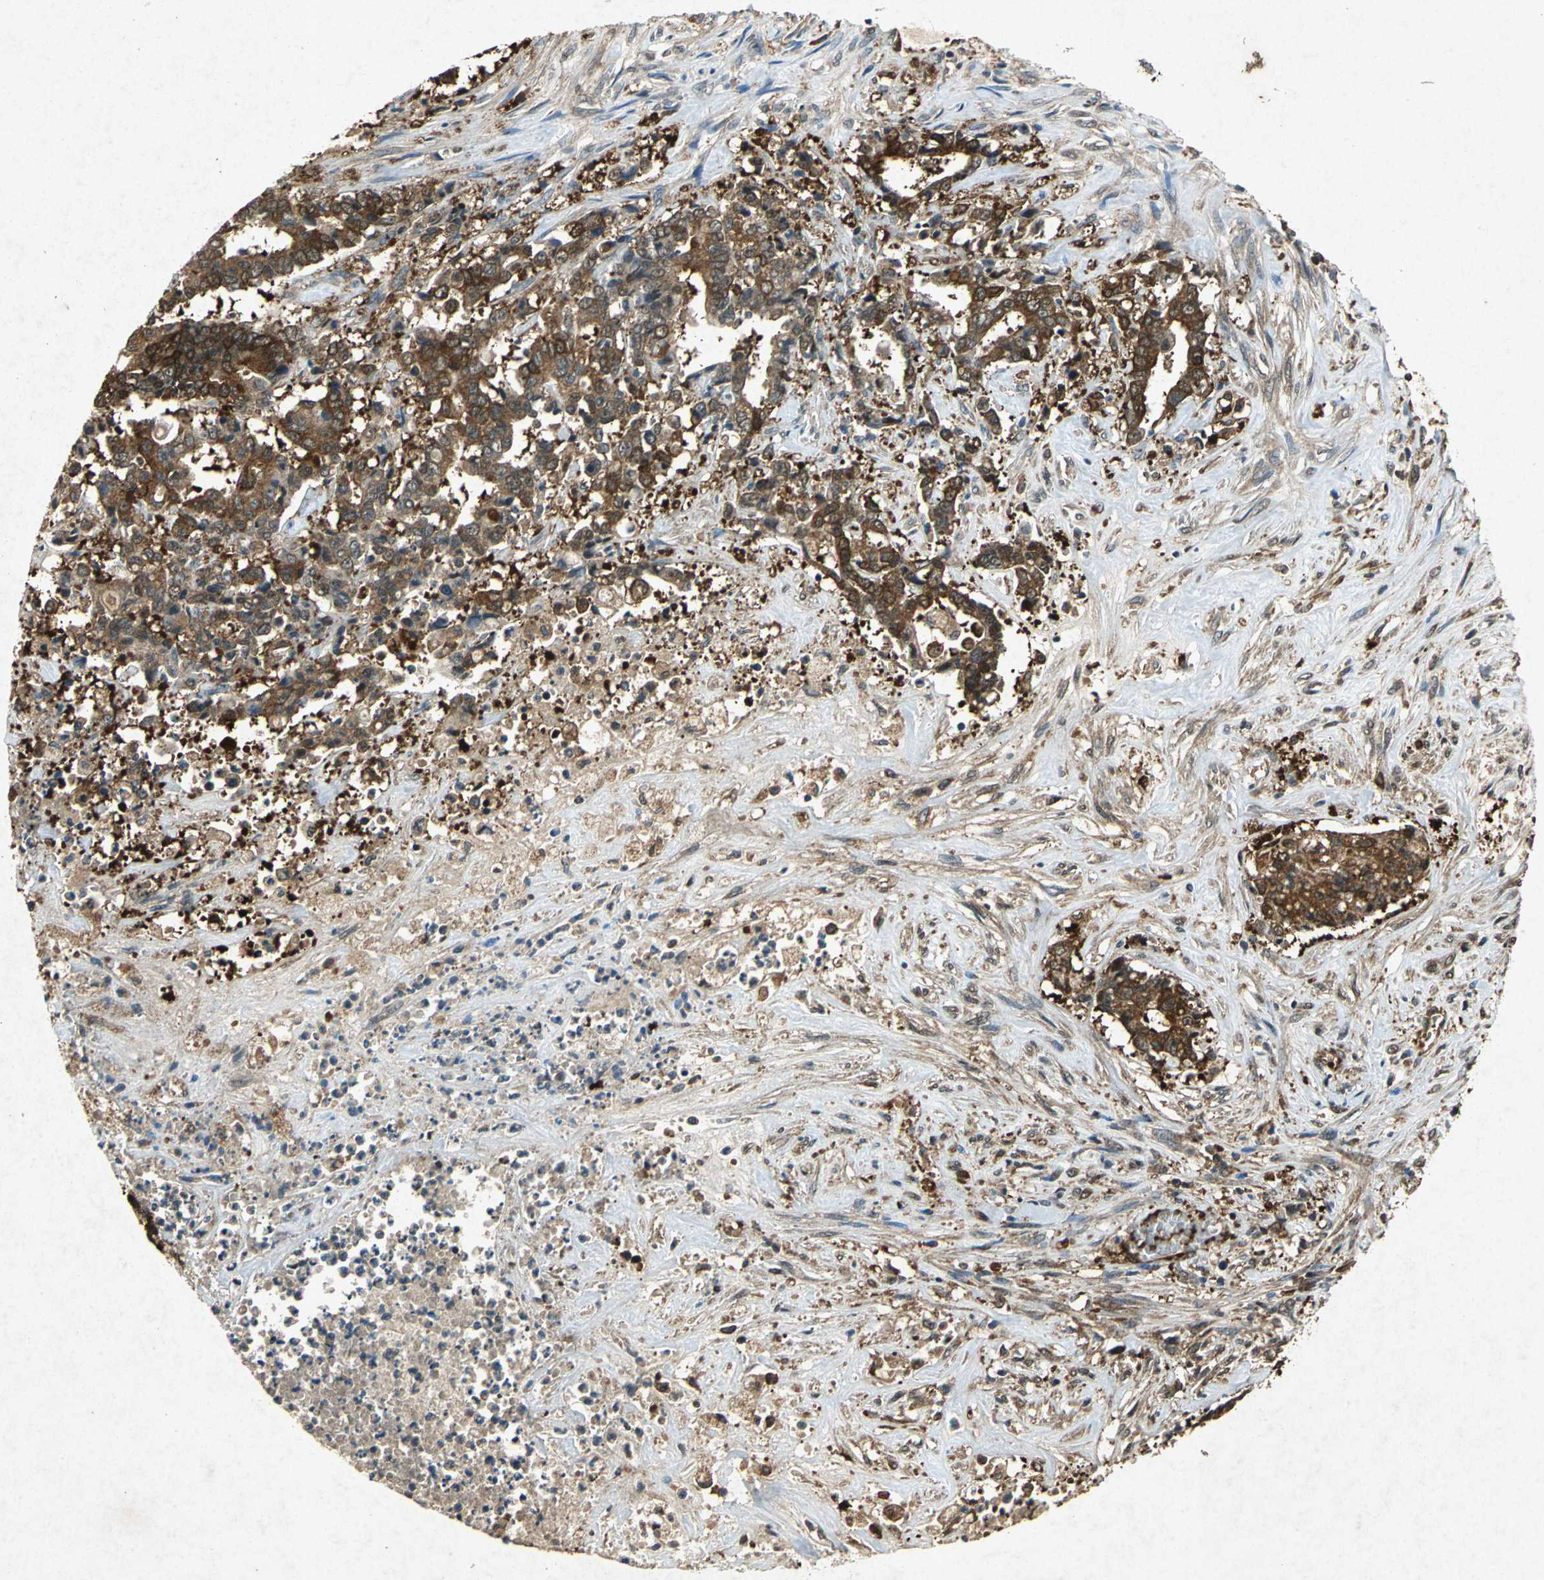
{"staining": {"intensity": "strong", "quantity": ">75%", "location": "cytoplasmic/membranous"}, "tissue": "liver cancer", "cell_type": "Tumor cells", "image_type": "cancer", "snomed": [{"axis": "morphology", "description": "Cholangiocarcinoma"}, {"axis": "topography", "description": "Liver"}], "caption": "Cholangiocarcinoma (liver) stained with DAB immunohistochemistry displays high levels of strong cytoplasmic/membranous staining in about >75% of tumor cells.", "gene": "HSP90AB1", "patient": {"sex": "male", "age": 57}}